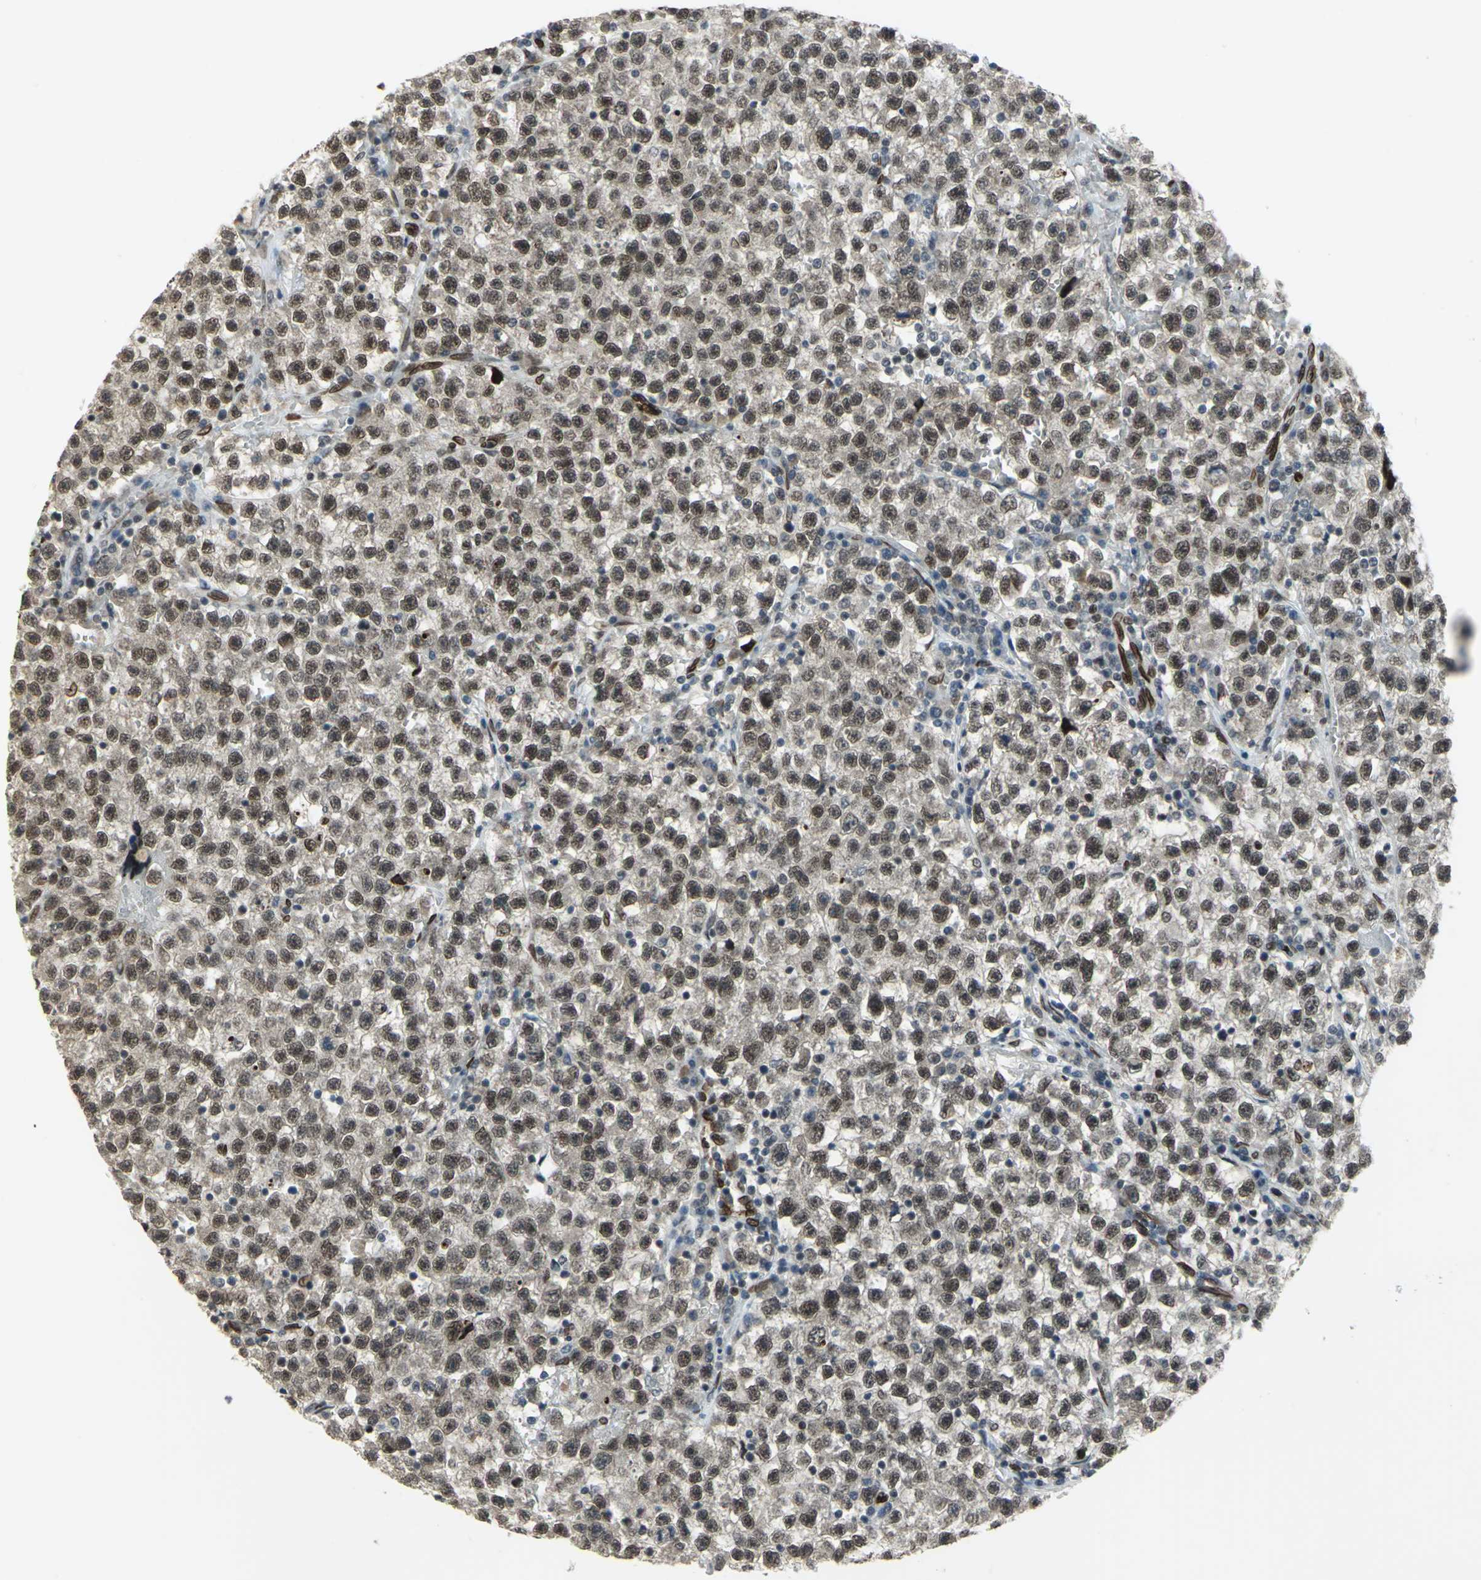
{"staining": {"intensity": "strong", "quantity": ">75%", "location": "nuclear"}, "tissue": "testis cancer", "cell_type": "Tumor cells", "image_type": "cancer", "snomed": [{"axis": "morphology", "description": "Seminoma, NOS"}, {"axis": "topography", "description": "Testis"}], "caption": "IHC micrograph of testis cancer (seminoma) stained for a protein (brown), which shows high levels of strong nuclear positivity in approximately >75% of tumor cells.", "gene": "ISY1", "patient": {"sex": "male", "age": 22}}